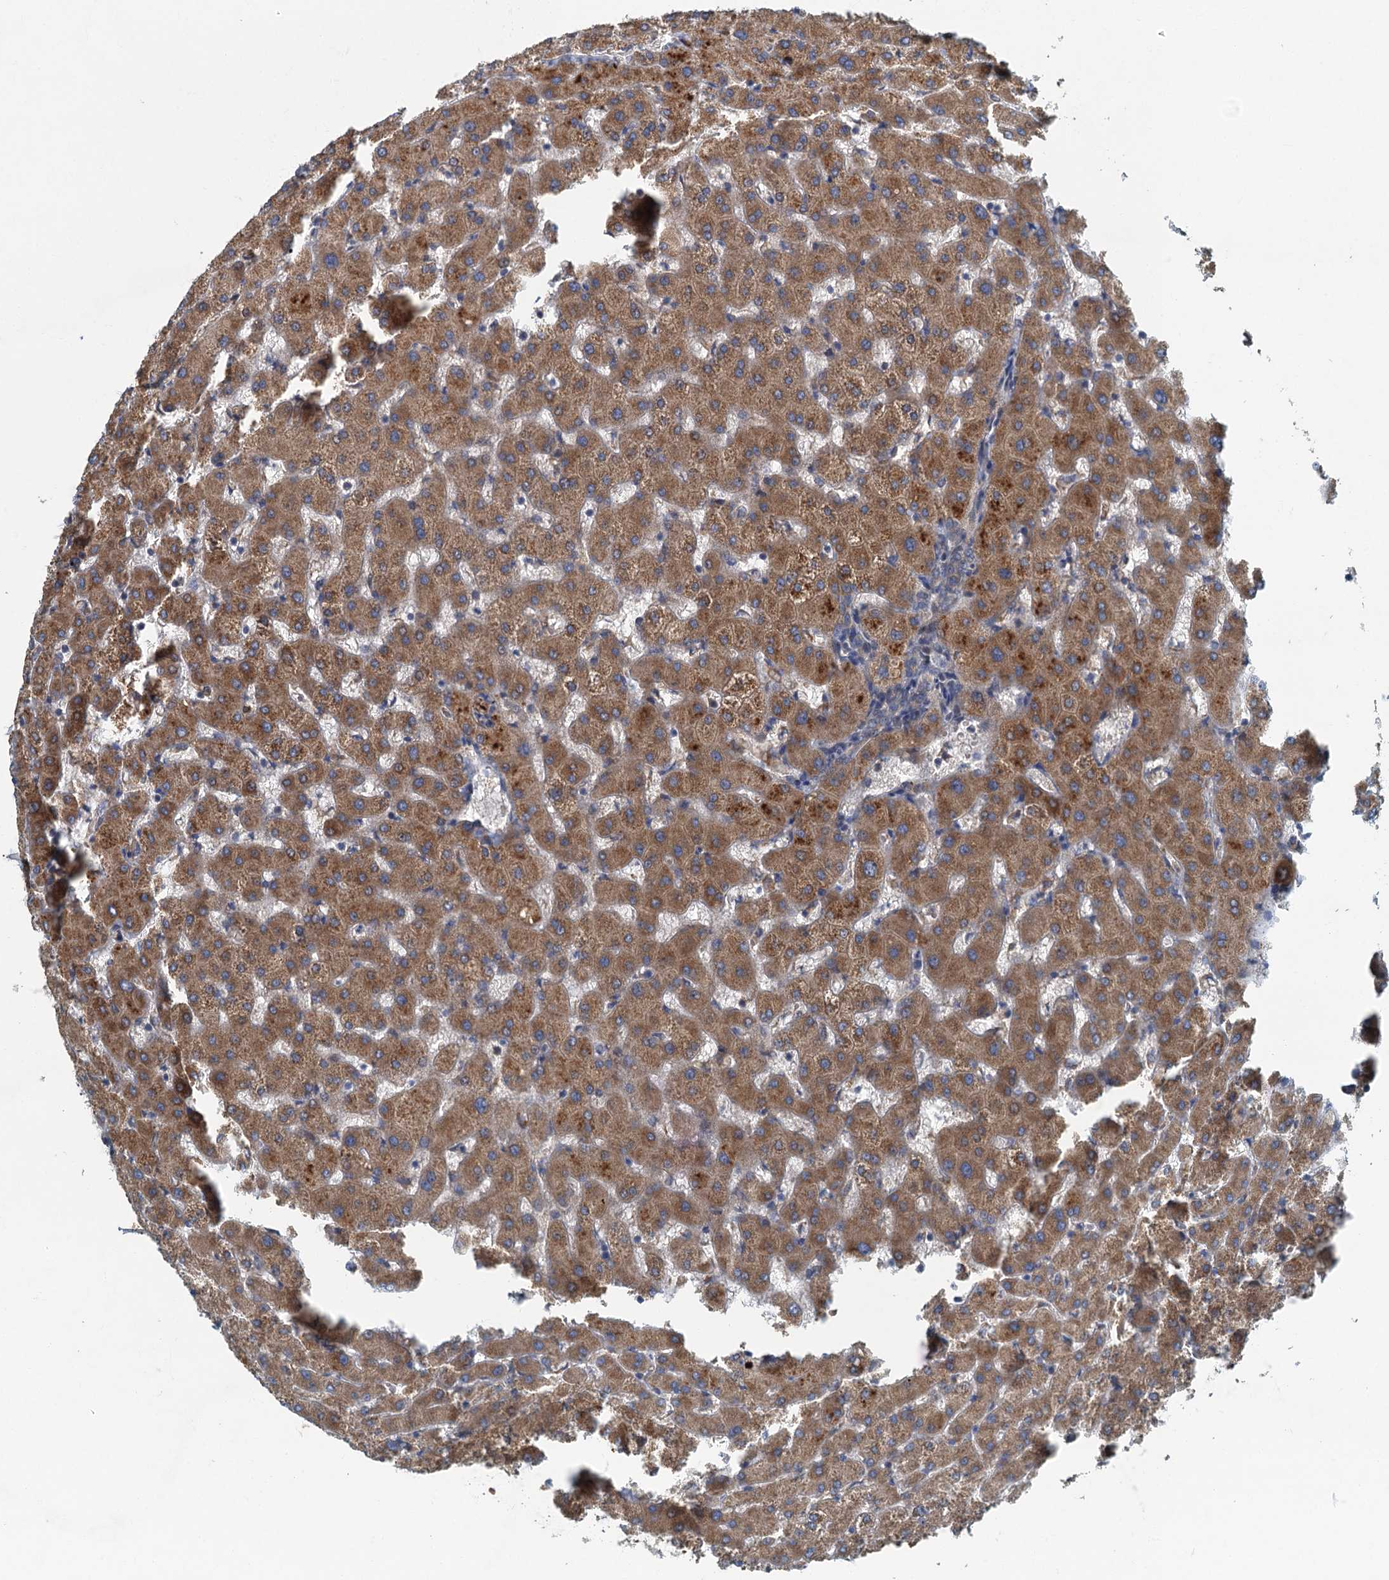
{"staining": {"intensity": "weak", "quantity": "25%-75%", "location": "cytoplasmic/membranous"}, "tissue": "liver", "cell_type": "Cholangiocytes", "image_type": "normal", "snomed": [{"axis": "morphology", "description": "Normal tissue, NOS"}, {"axis": "topography", "description": "Liver"}], "caption": "The micrograph displays immunohistochemical staining of benign liver. There is weak cytoplasmic/membranous expression is identified in approximately 25%-75% of cholangiocytes.", "gene": "SPDYC", "patient": {"sex": "female", "age": 63}}